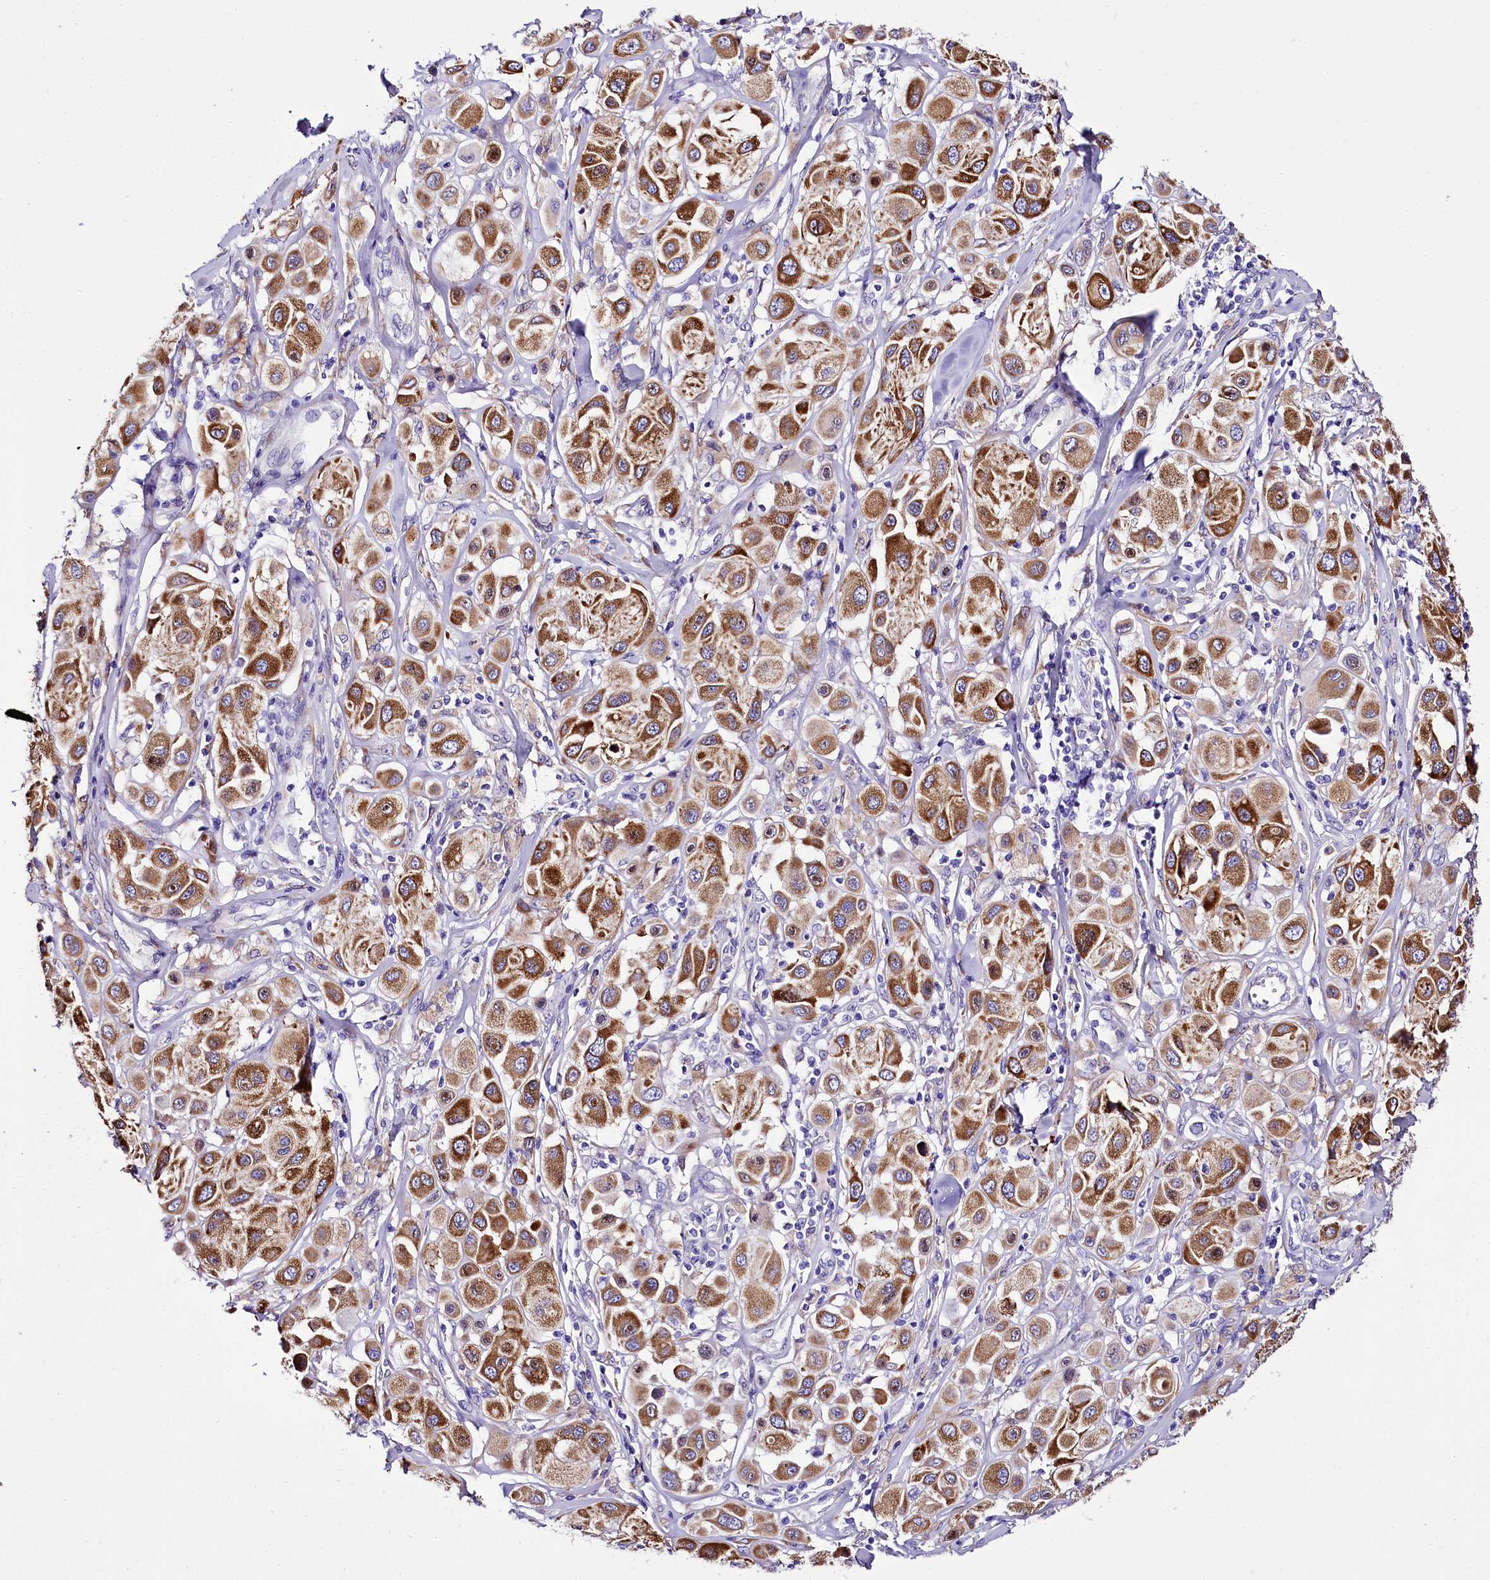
{"staining": {"intensity": "strong", "quantity": ">75%", "location": "cytoplasmic/membranous"}, "tissue": "melanoma", "cell_type": "Tumor cells", "image_type": "cancer", "snomed": [{"axis": "morphology", "description": "Malignant melanoma, Metastatic site"}, {"axis": "topography", "description": "Skin"}], "caption": "Protein staining reveals strong cytoplasmic/membranous staining in approximately >75% of tumor cells in malignant melanoma (metastatic site).", "gene": "A2ML1", "patient": {"sex": "male", "age": 41}}